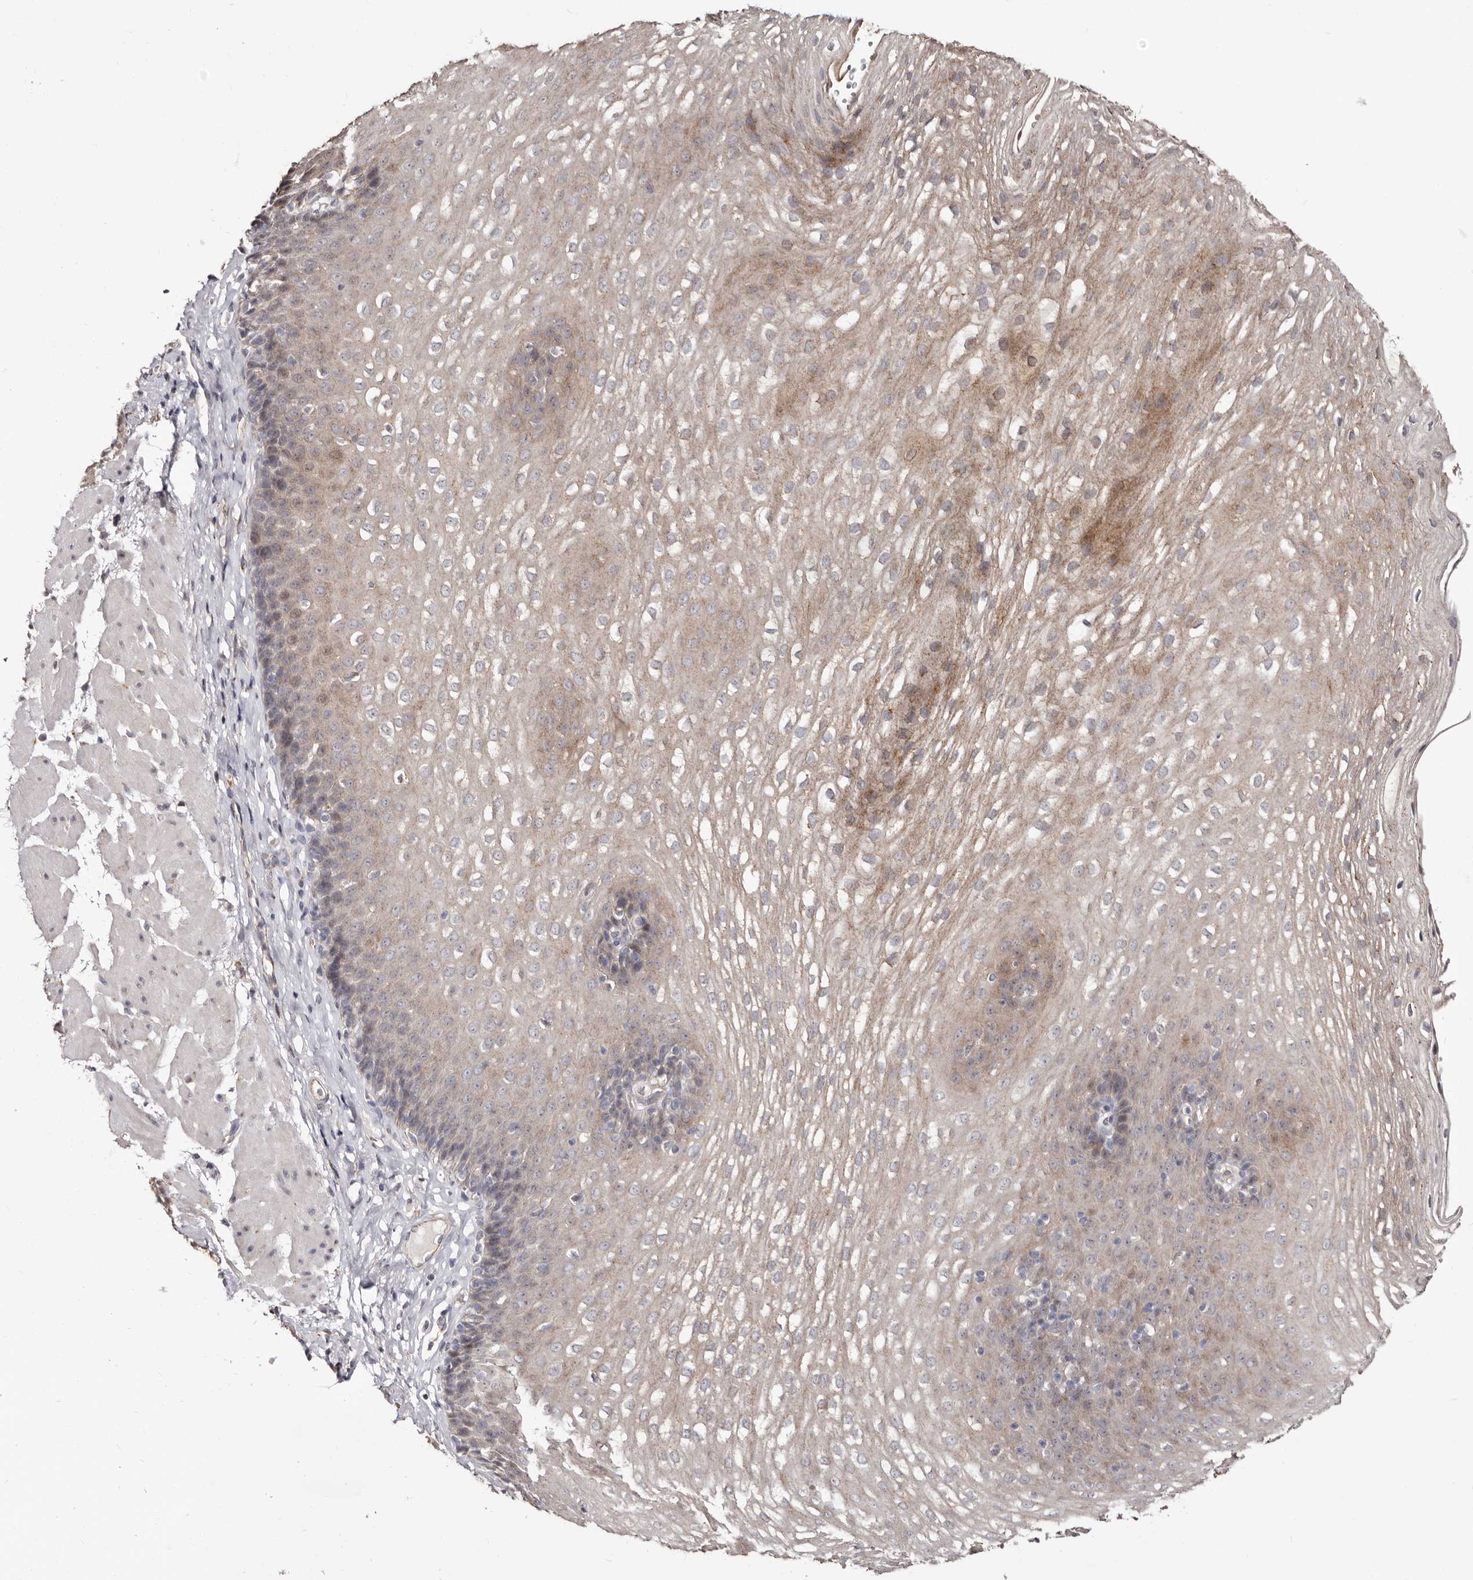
{"staining": {"intensity": "moderate", "quantity": "<25%", "location": "cytoplasmic/membranous"}, "tissue": "esophagus", "cell_type": "Squamous epithelial cells", "image_type": "normal", "snomed": [{"axis": "morphology", "description": "Normal tissue, NOS"}, {"axis": "topography", "description": "Esophagus"}], "caption": "Squamous epithelial cells show low levels of moderate cytoplasmic/membranous expression in approximately <25% of cells in unremarkable esophagus.", "gene": "PTAFR", "patient": {"sex": "female", "age": 66}}